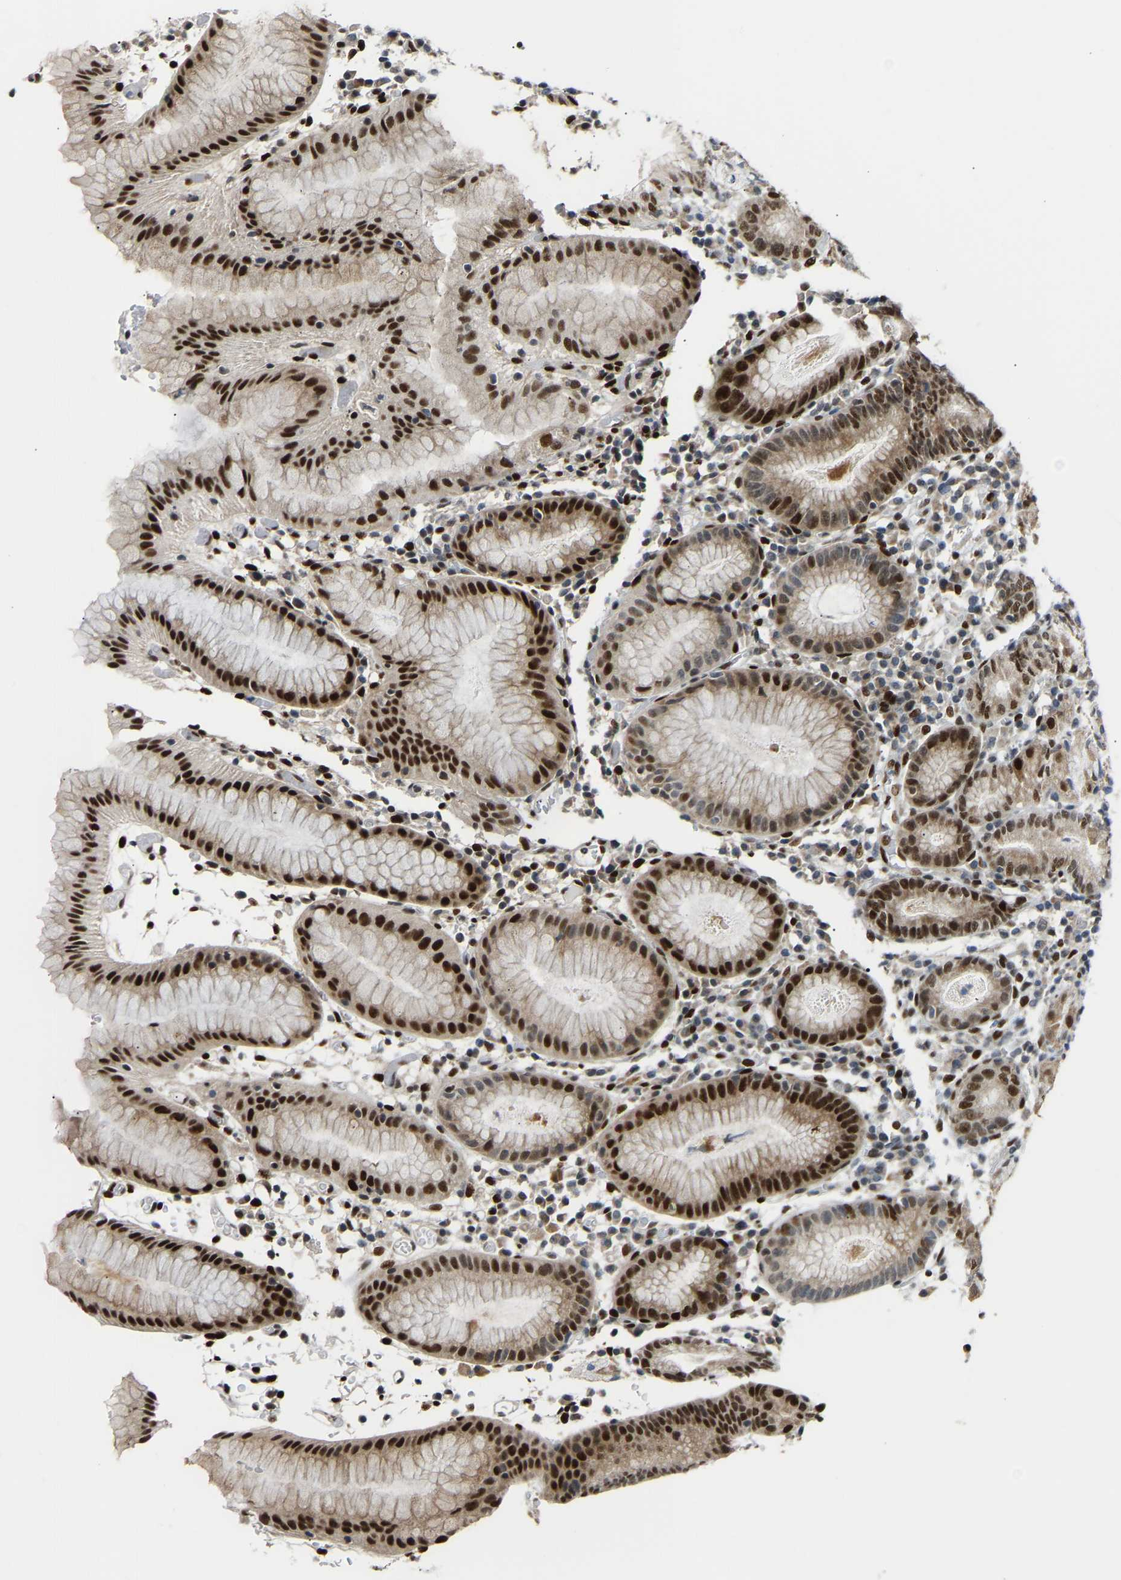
{"staining": {"intensity": "strong", "quantity": ">75%", "location": "nuclear"}, "tissue": "stomach", "cell_type": "Glandular cells", "image_type": "normal", "snomed": [{"axis": "morphology", "description": "Normal tissue, NOS"}, {"axis": "topography", "description": "Stomach"}, {"axis": "topography", "description": "Stomach, lower"}], "caption": "This is a histology image of IHC staining of normal stomach, which shows strong expression in the nuclear of glandular cells.", "gene": "SSBP2", "patient": {"sex": "female", "age": 75}}